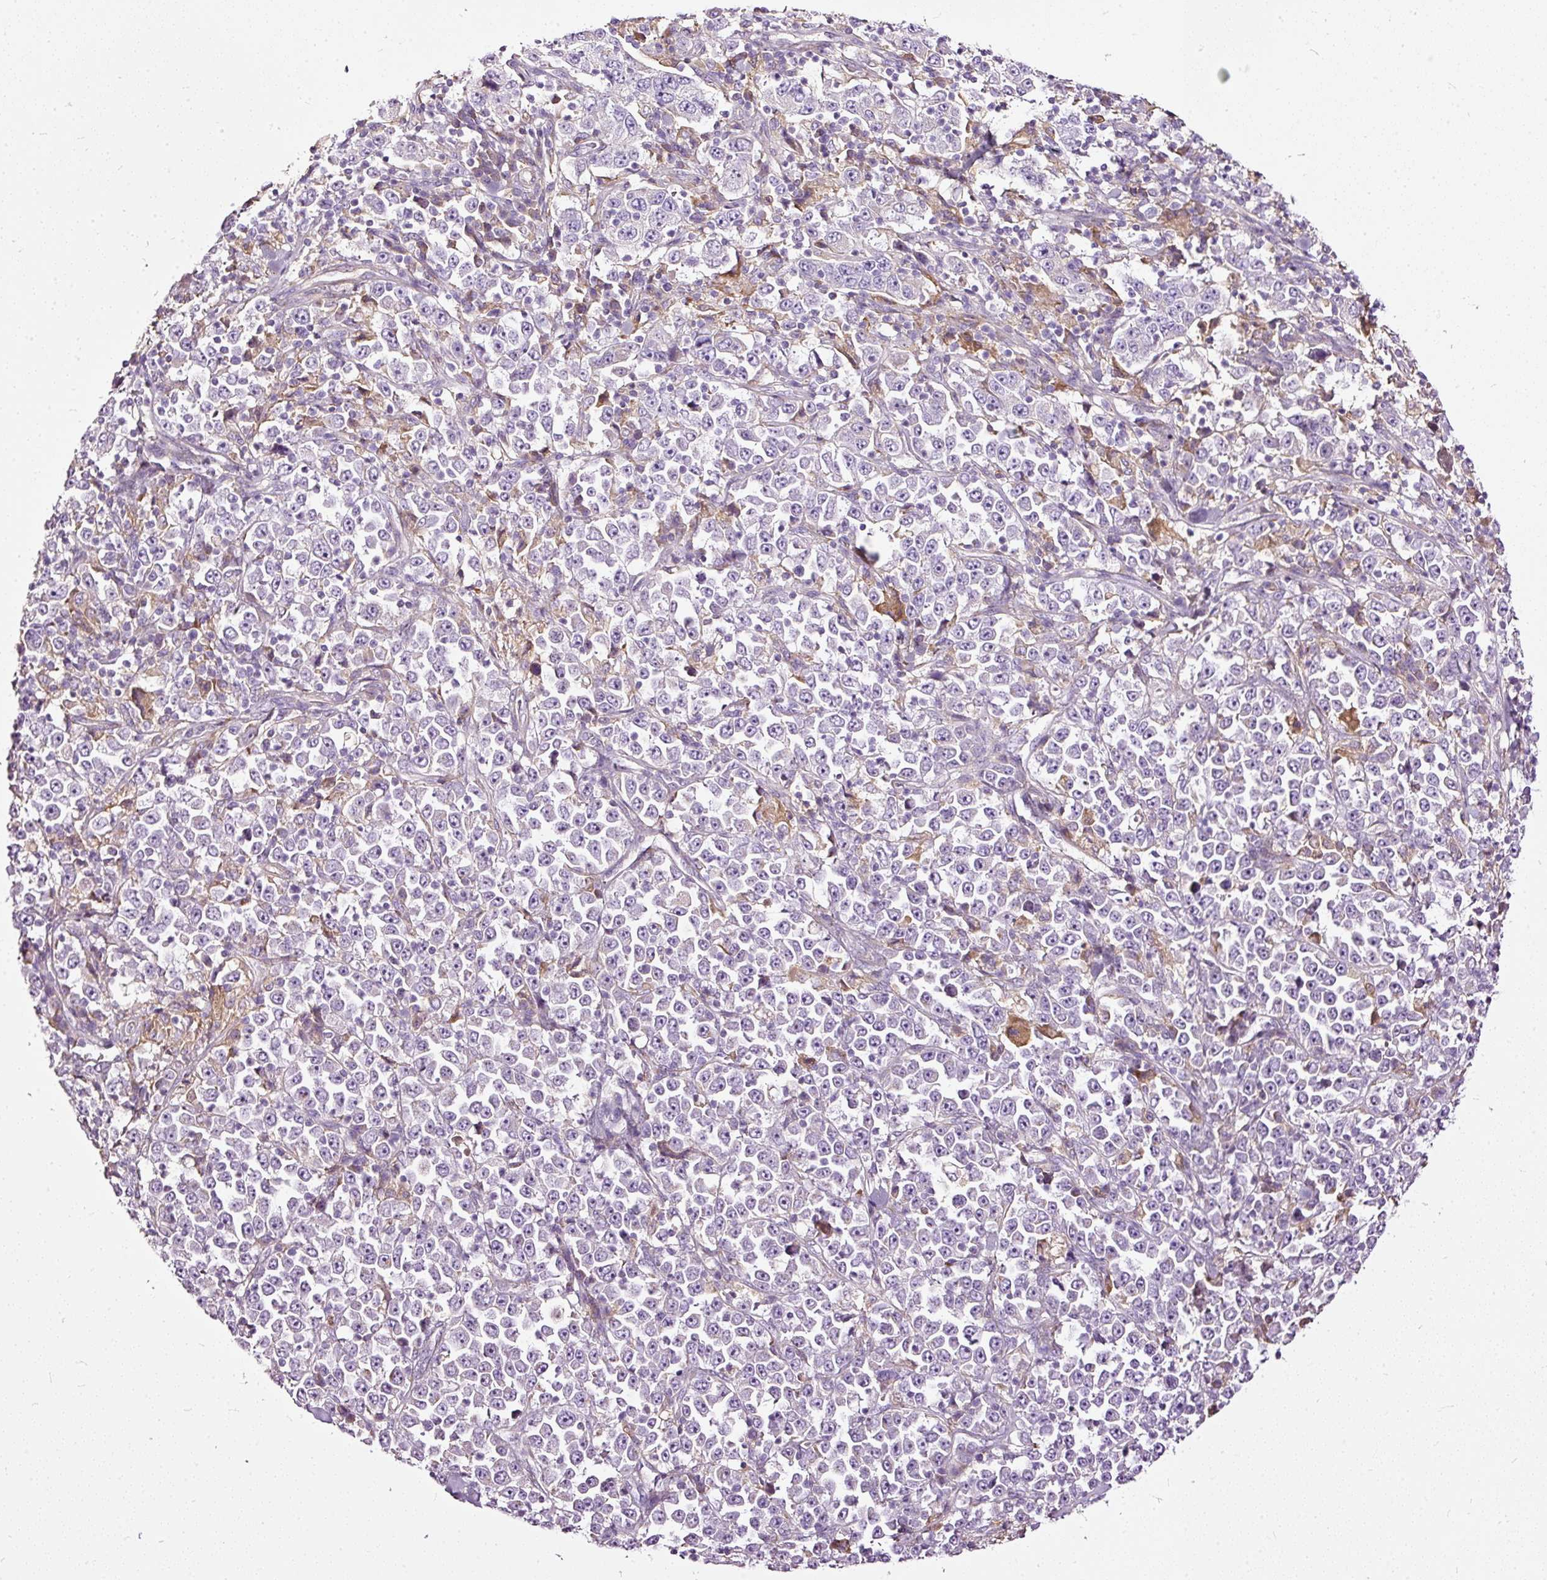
{"staining": {"intensity": "negative", "quantity": "none", "location": "none"}, "tissue": "stomach cancer", "cell_type": "Tumor cells", "image_type": "cancer", "snomed": [{"axis": "morphology", "description": "Normal tissue, NOS"}, {"axis": "morphology", "description": "Adenocarcinoma, NOS"}, {"axis": "topography", "description": "Stomach, upper"}, {"axis": "topography", "description": "Stomach"}], "caption": "IHC histopathology image of human stomach cancer (adenocarcinoma) stained for a protein (brown), which shows no positivity in tumor cells.", "gene": "PAQR9", "patient": {"sex": "male", "age": 59}}